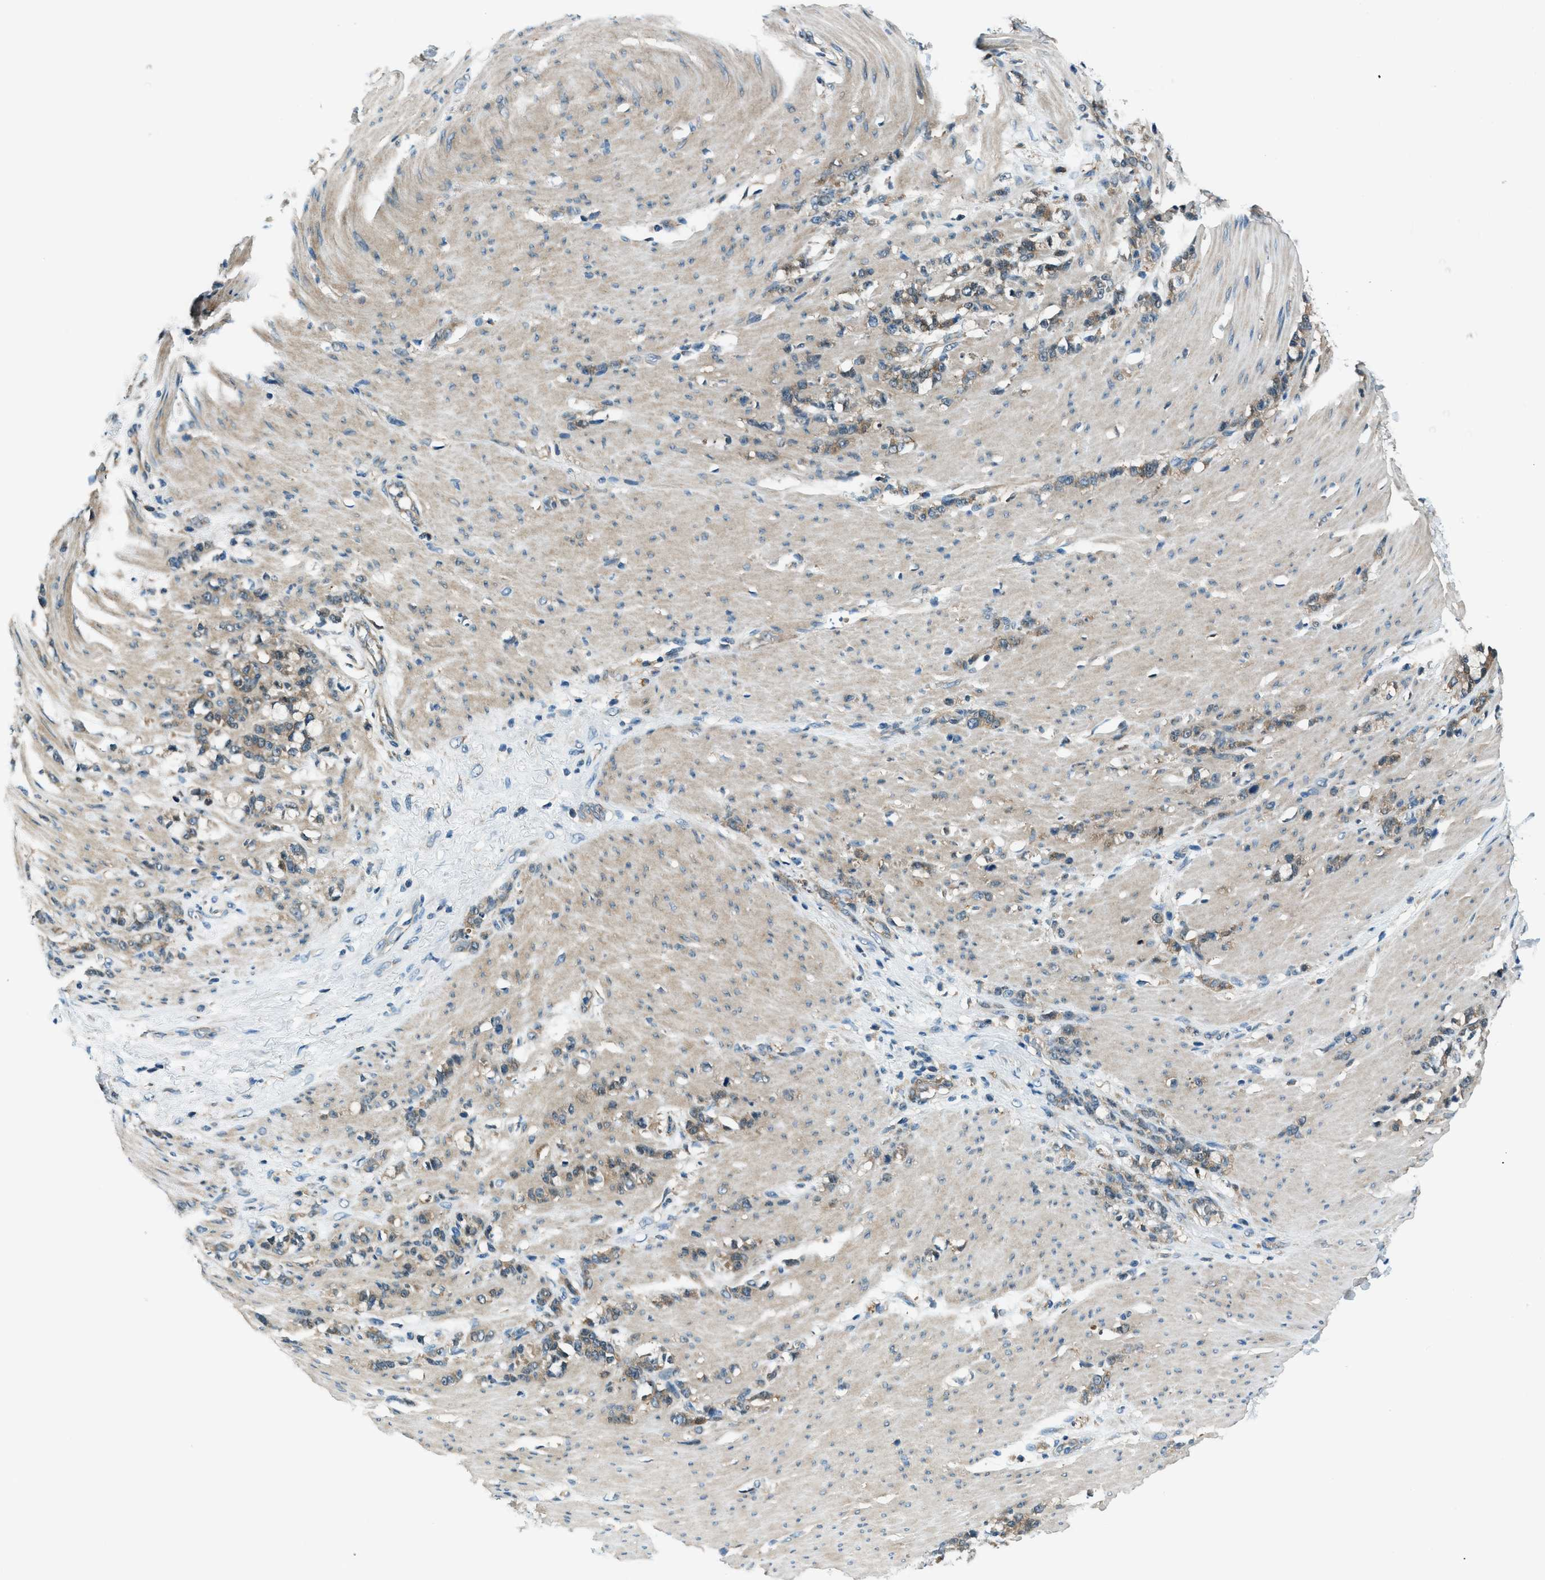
{"staining": {"intensity": "weak", "quantity": ">75%", "location": "cytoplasmic/membranous"}, "tissue": "stomach cancer", "cell_type": "Tumor cells", "image_type": "cancer", "snomed": [{"axis": "morphology", "description": "Adenocarcinoma, NOS"}, {"axis": "topography", "description": "Stomach, lower"}], "caption": "Immunohistochemistry (IHC) histopathology image of neoplastic tissue: stomach cancer stained using immunohistochemistry shows low levels of weak protein expression localized specifically in the cytoplasmic/membranous of tumor cells, appearing as a cytoplasmic/membranous brown color.", "gene": "HEBP2", "patient": {"sex": "male", "age": 88}}